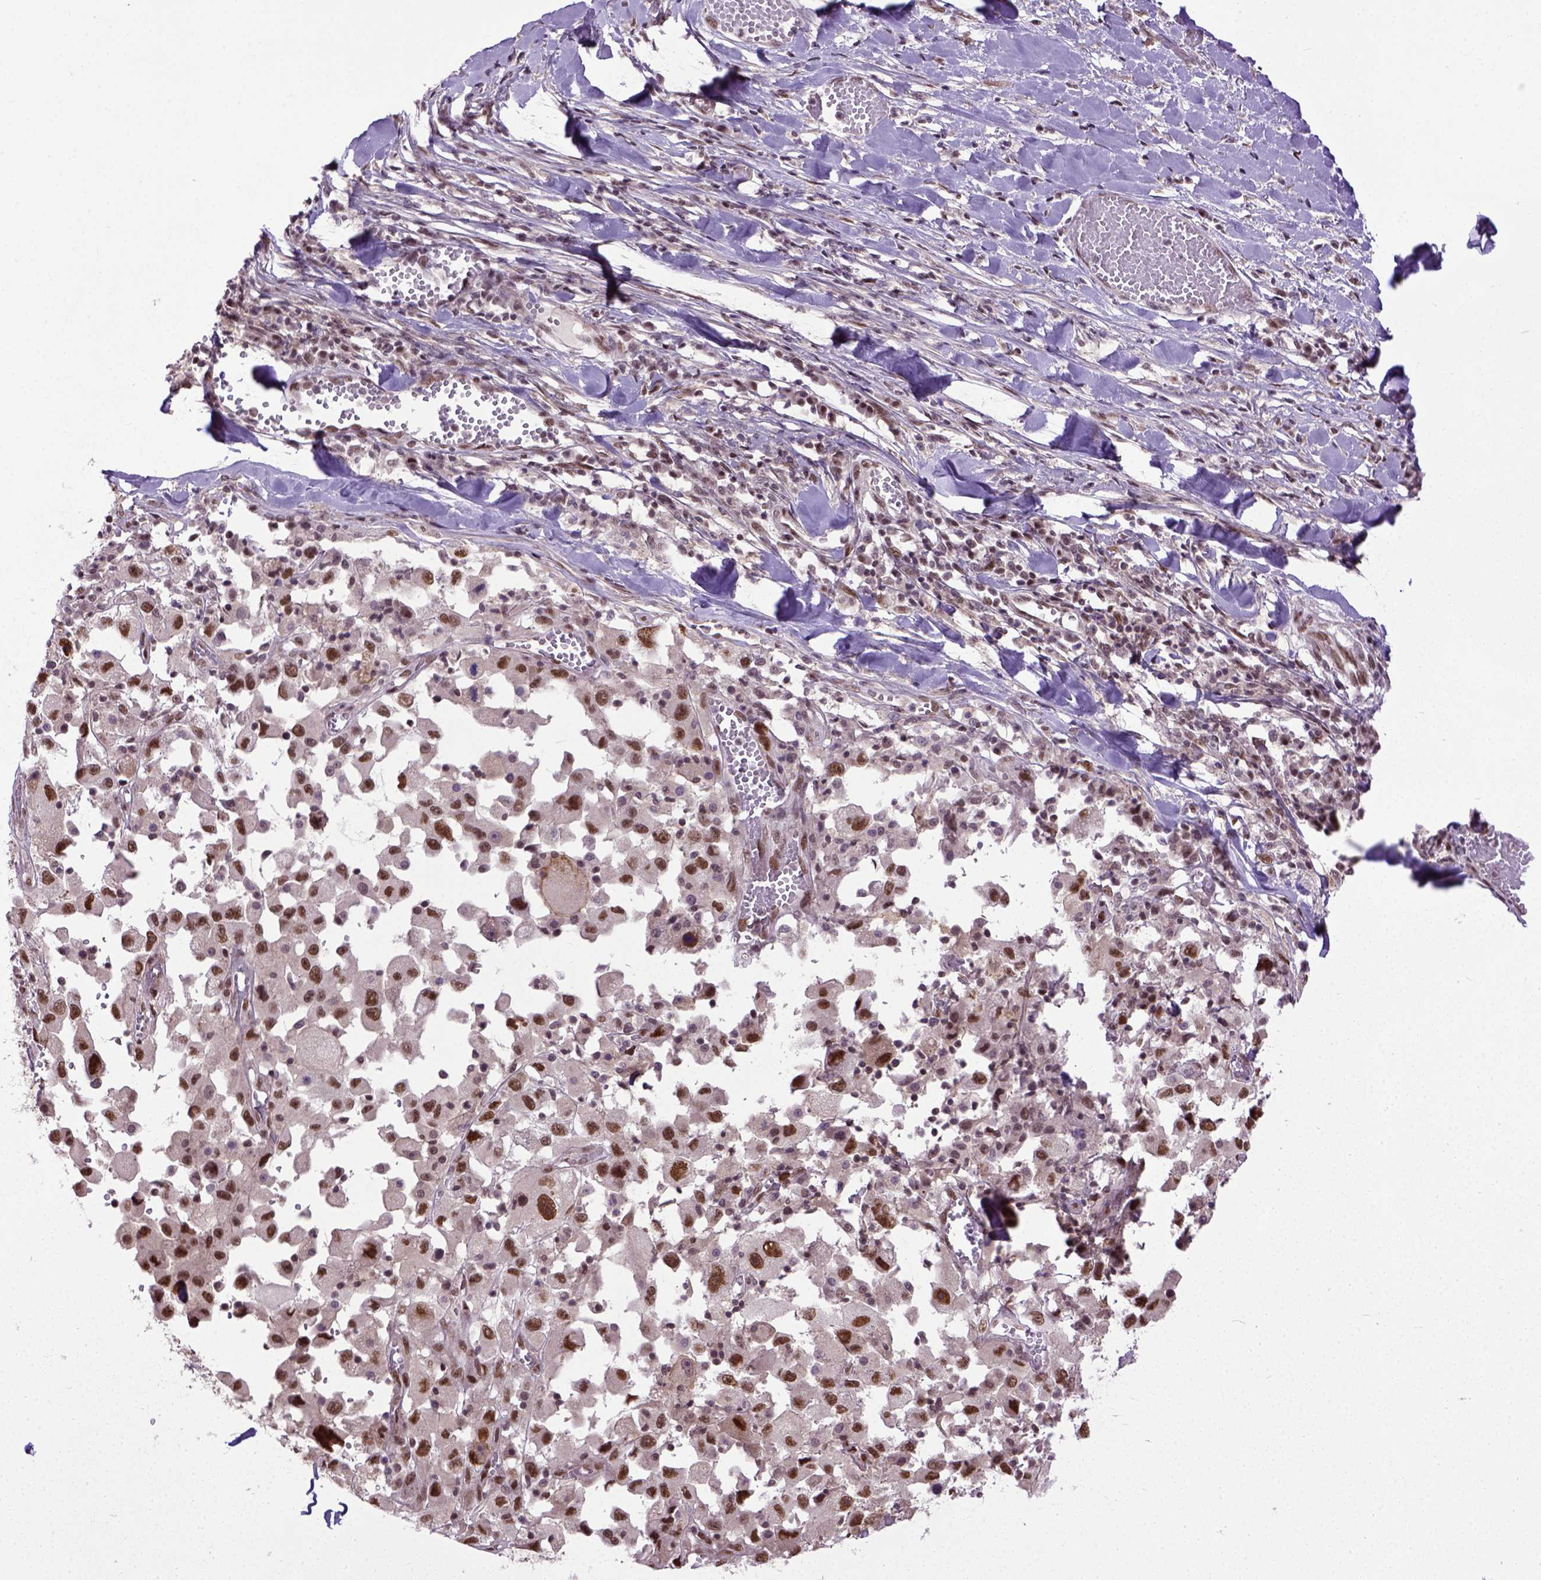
{"staining": {"intensity": "moderate", "quantity": ">75%", "location": "nuclear"}, "tissue": "melanoma", "cell_type": "Tumor cells", "image_type": "cancer", "snomed": [{"axis": "morphology", "description": "Malignant melanoma, Metastatic site"}, {"axis": "topography", "description": "Lymph node"}], "caption": "Immunohistochemical staining of malignant melanoma (metastatic site) reveals moderate nuclear protein positivity in approximately >75% of tumor cells.", "gene": "UBA3", "patient": {"sex": "male", "age": 50}}